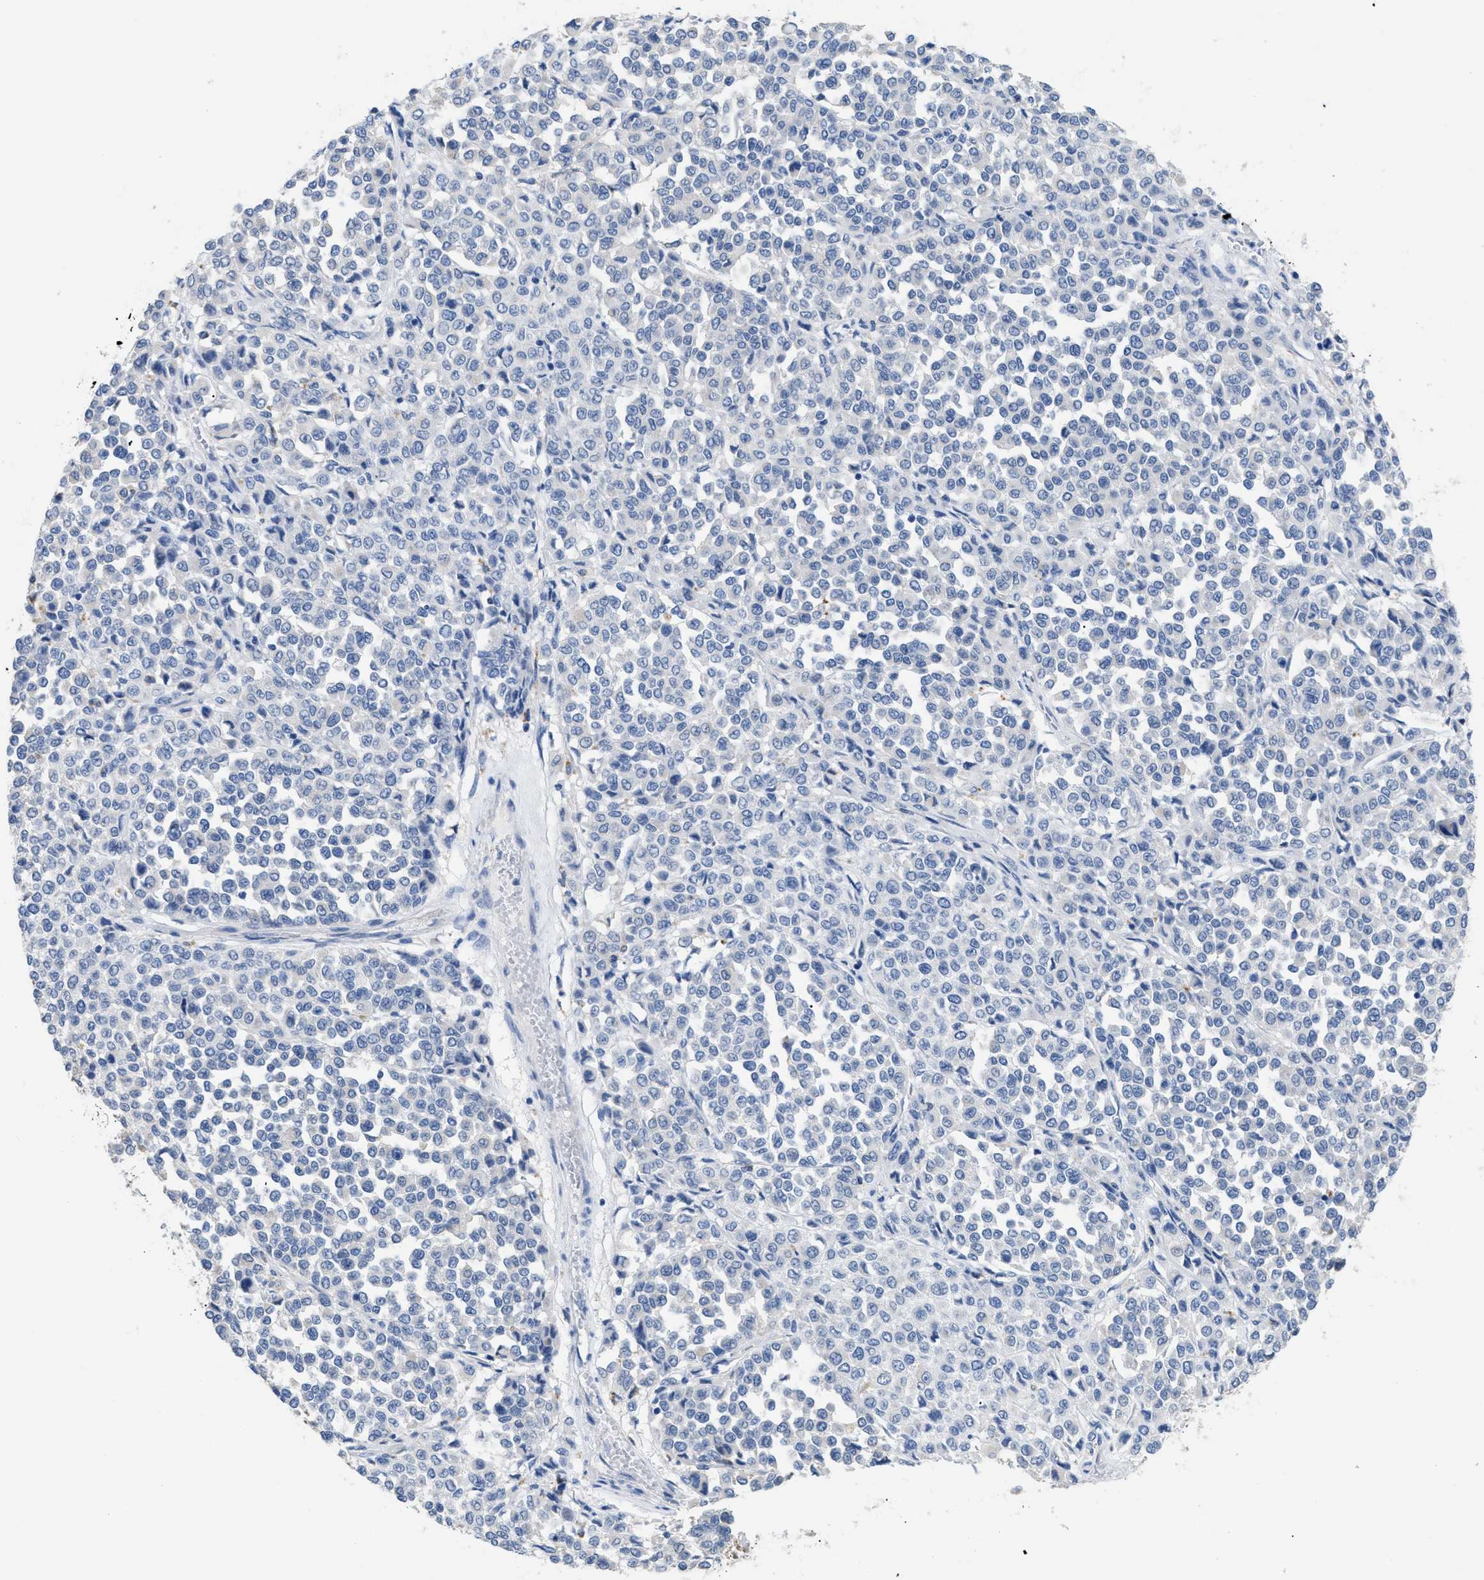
{"staining": {"intensity": "negative", "quantity": "none", "location": "none"}, "tissue": "melanoma", "cell_type": "Tumor cells", "image_type": "cancer", "snomed": [{"axis": "morphology", "description": "Malignant melanoma, Metastatic site"}, {"axis": "topography", "description": "Pancreas"}], "caption": "DAB immunohistochemical staining of malignant melanoma (metastatic site) shows no significant staining in tumor cells.", "gene": "APOBEC2", "patient": {"sex": "female", "age": 30}}